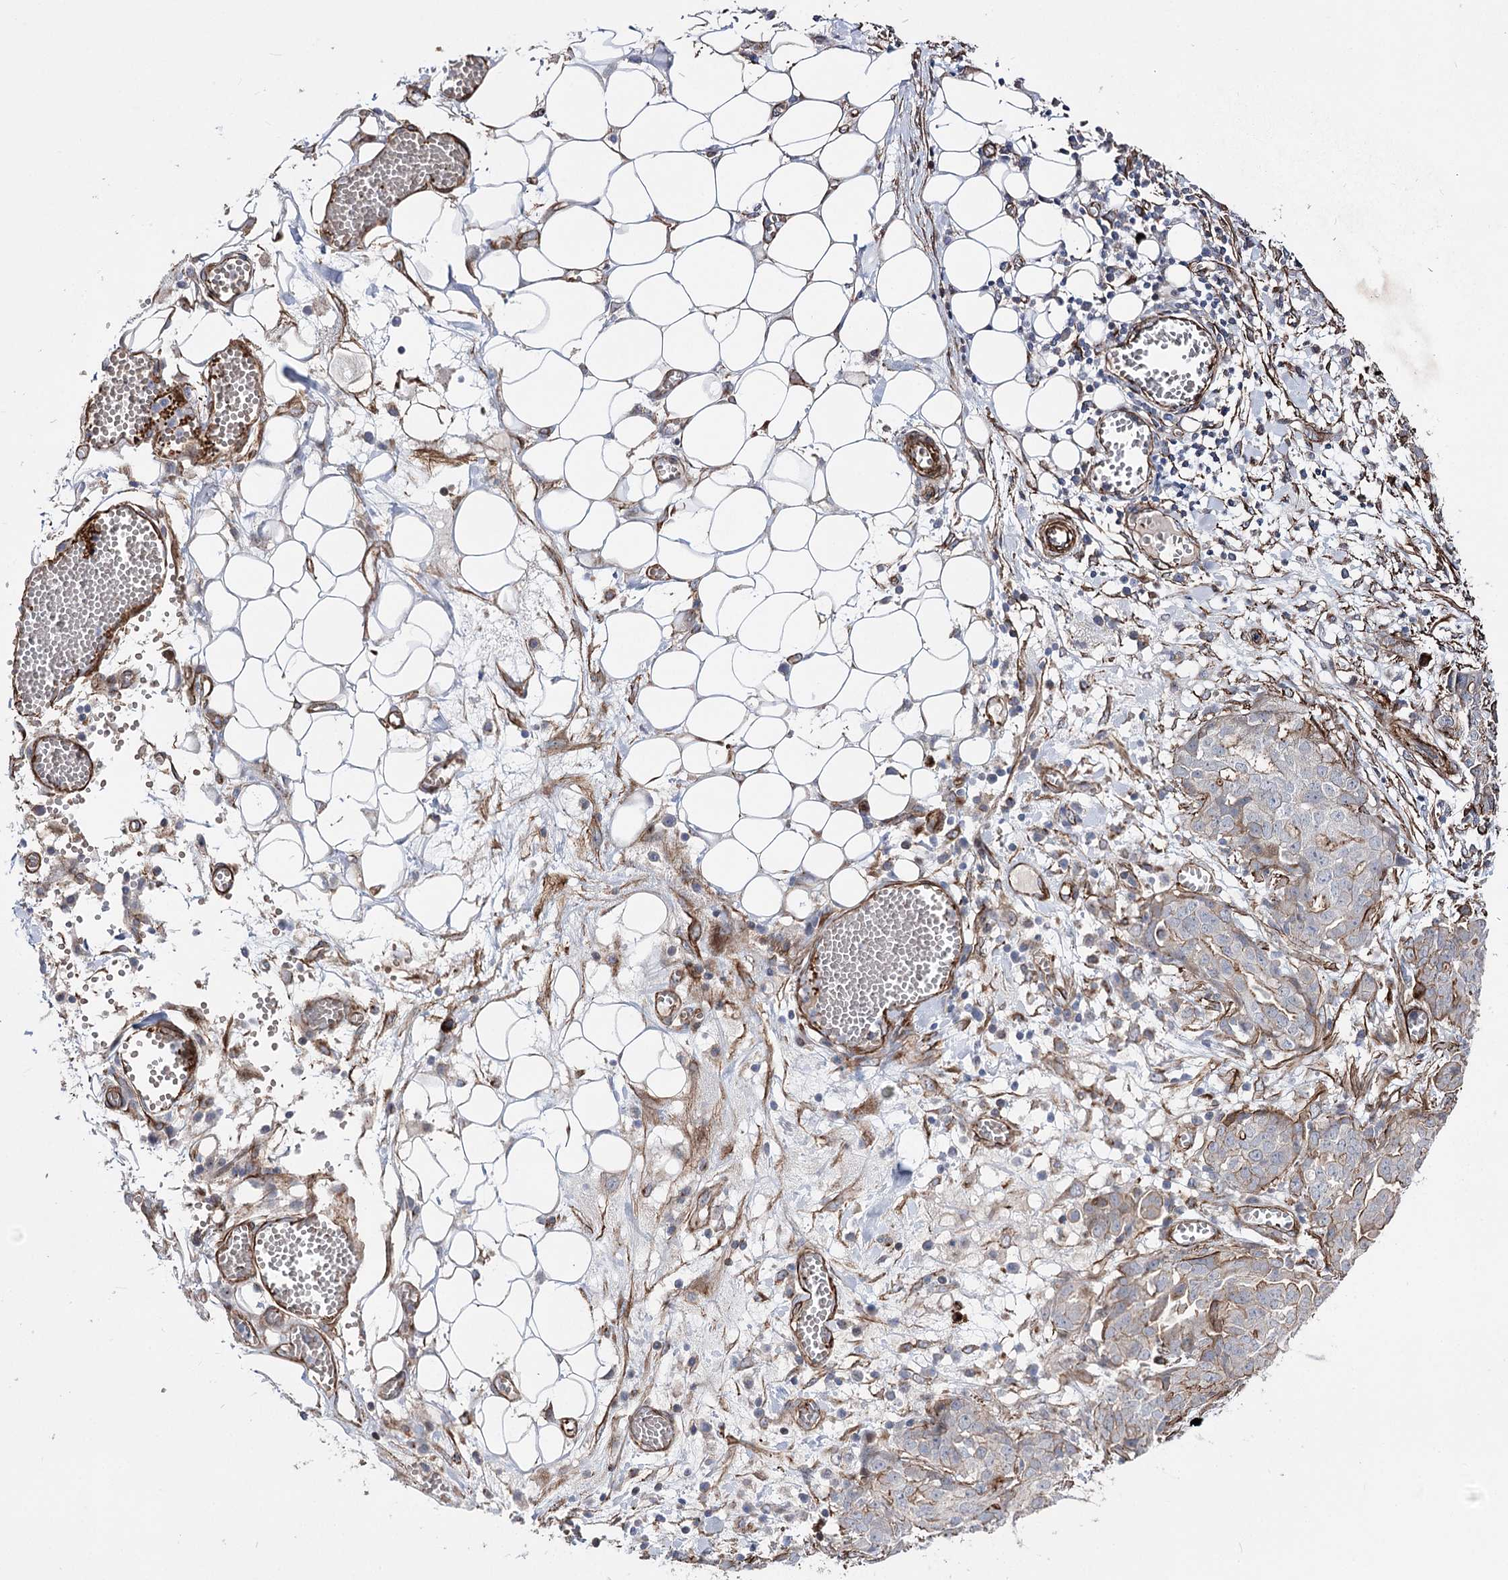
{"staining": {"intensity": "moderate", "quantity": "<25%", "location": "cytoplasmic/membranous"}, "tissue": "ovarian cancer", "cell_type": "Tumor cells", "image_type": "cancer", "snomed": [{"axis": "morphology", "description": "Cystadenocarcinoma, serous, NOS"}, {"axis": "topography", "description": "Soft tissue"}, {"axis": "topography", "description": "Ovary"}], "caption": "A high-resolution histopathology image shows immunohistochemistry staining of ovarian cancer, which exhibits moderate cytoplasmic/membranous staining in approximately <25% of tumor cells. (DAB (3,3'-diaminobenzidine) IHC with brightfield microscopy, high magnification).", "gene": "ARHGAP20", "patient": {"sex": "female", "age": 57}}